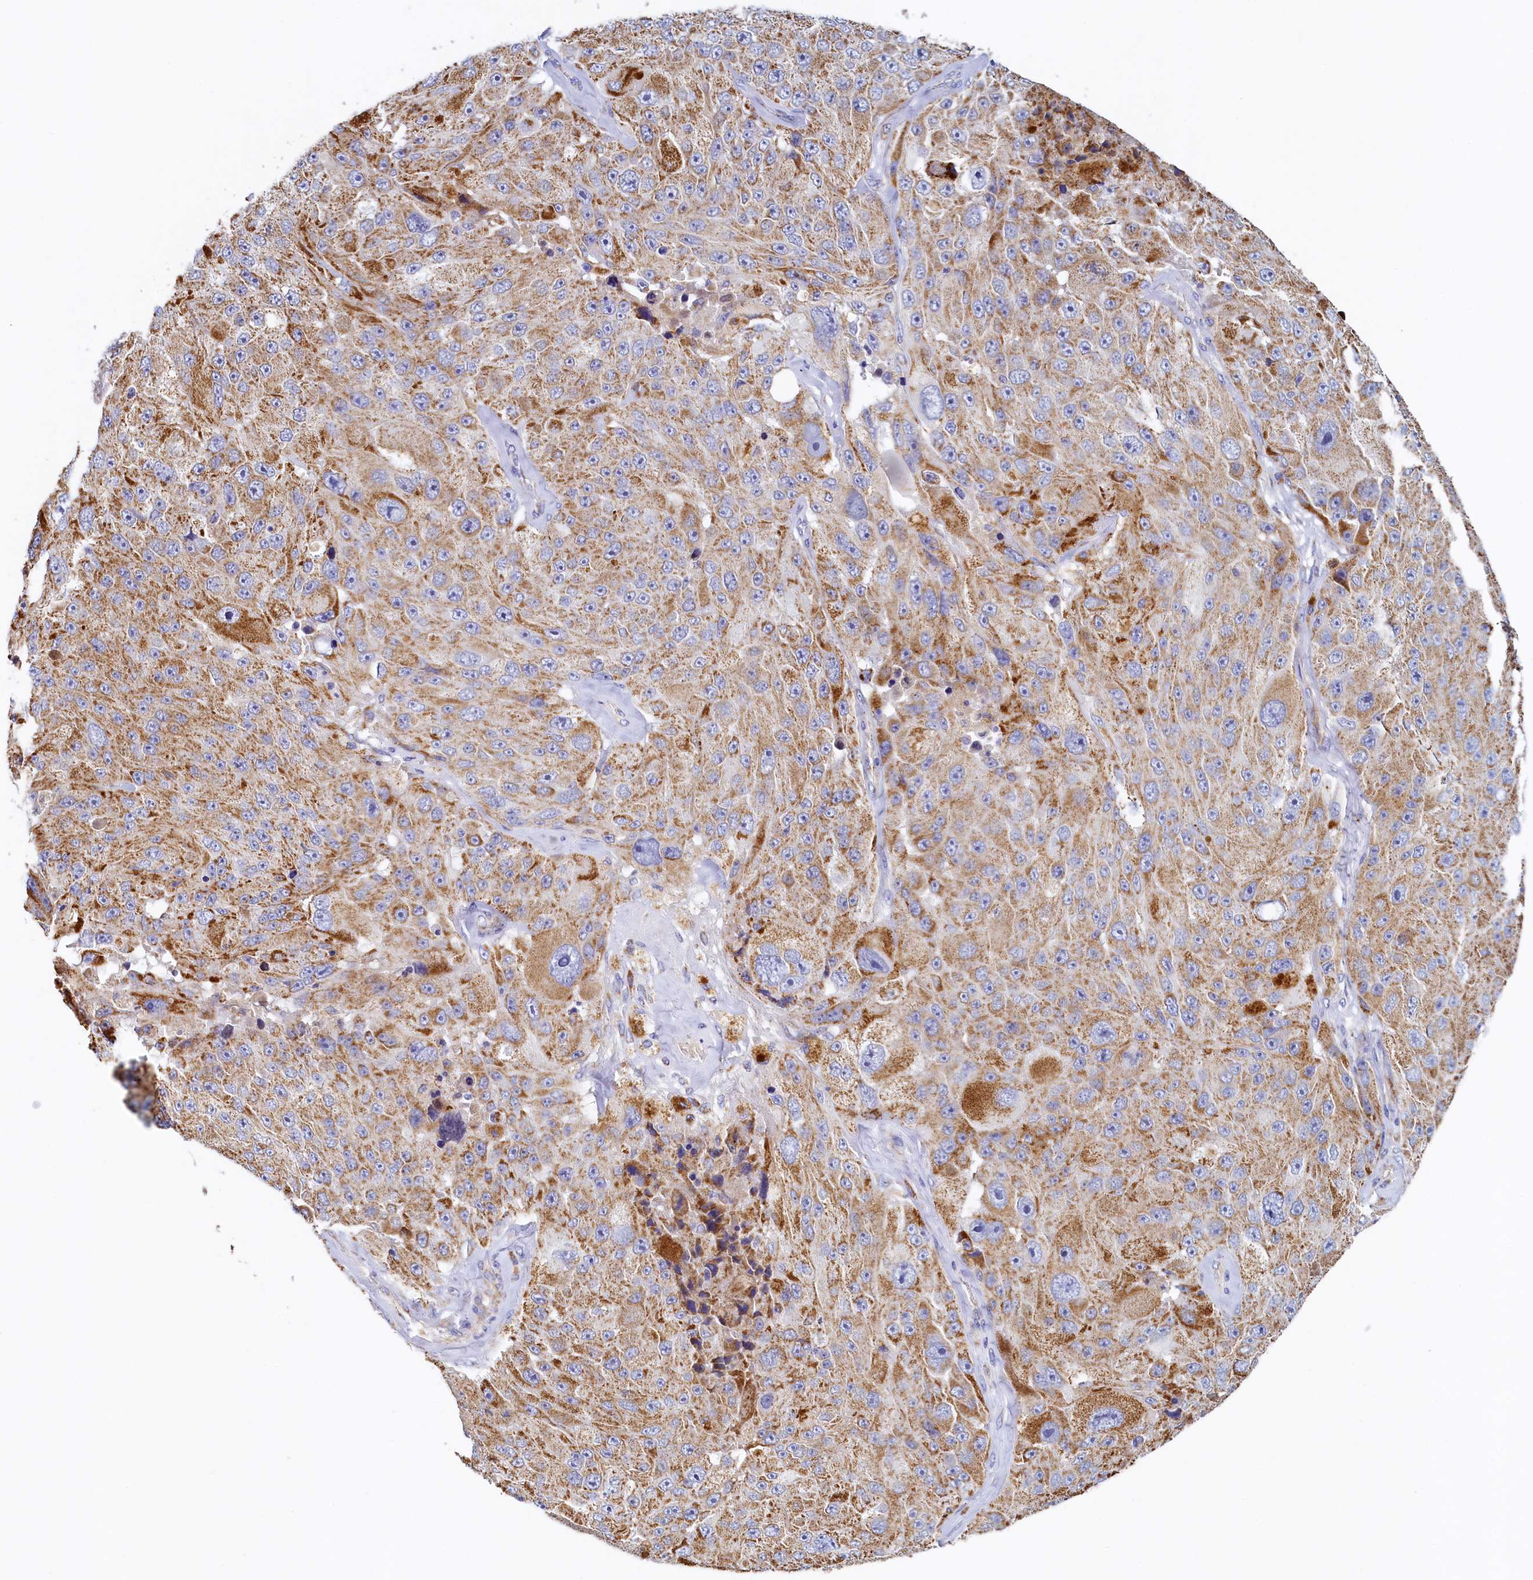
{"staining": {"intensity": "moderate", "quantity": ">75%", "location": "cytoplasmic/membranous"}, "tissue": "melanoma", "cell_type": "Tumor cells", "image_type": "cancer", "snomed": [{"axis": "morphology", "description": "Malignant melanoma, Metastatic site"}, {"axis": "topography", "description": "Lymph node"}], "caption": "A high-resolution image shows immunohistochemistry staining of malignant melanoma (metastatic site), which displays moderate cytoplasmic/membranous positivity in about >75% of tumor cells.", "gene": "POC1A", "patient": {"sex": "male", "age": 62}}